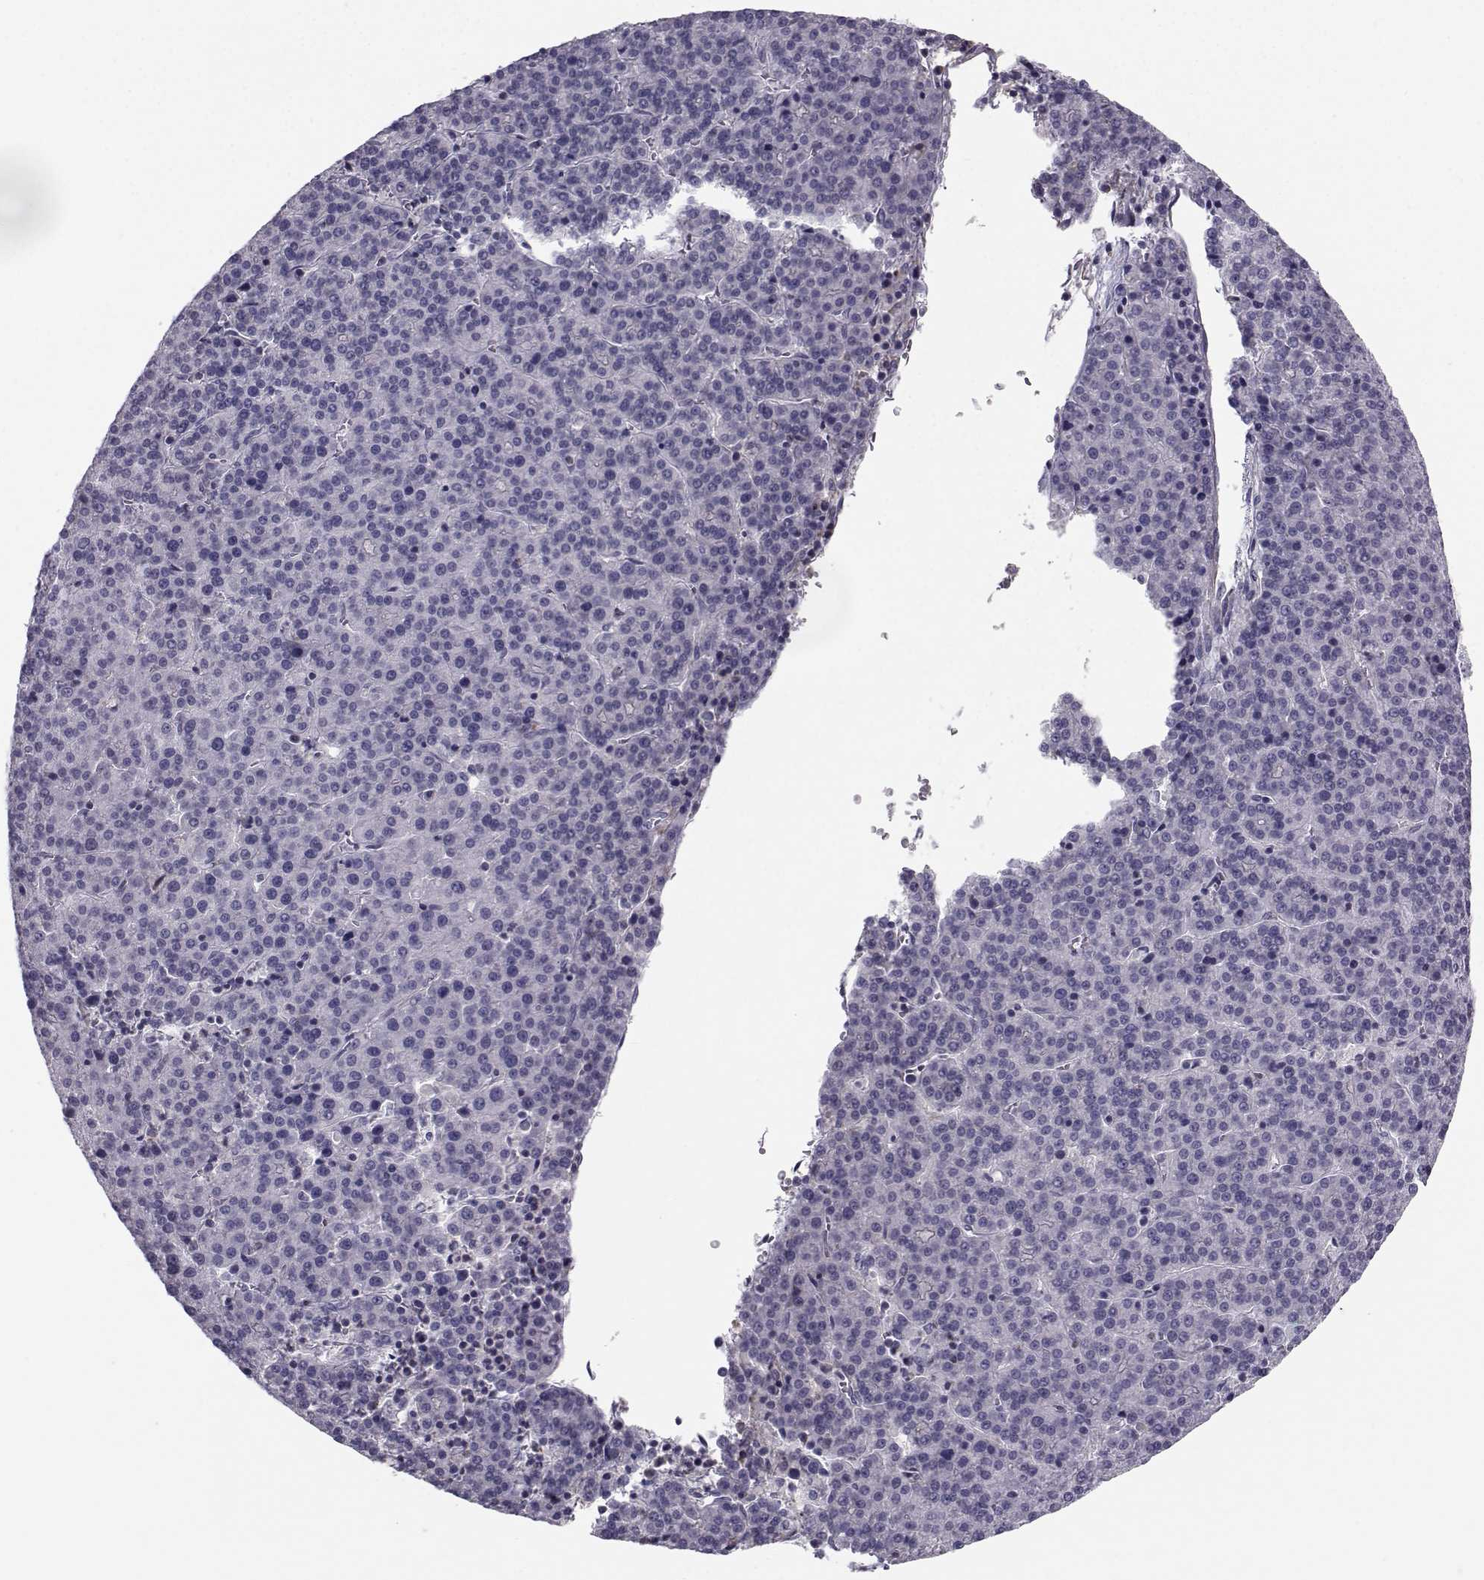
{"staining": {"intensity": "negative", "quantity": "none", "location": "none"}, "tissue": "liver cancer", "cell_type": "Tumor cells", "image_type": "cancer", "snomed": [{"axis": "morphology", "description": "Carcinoma, Hepatocellular, NOS"}, {"axis": "topography", "description": "Liver"}], "caption": "This photomicrograph is of liver cancer (hepatocellular carcinoma) stained with IHC to label a protein in brown with the nuclei are counter-stained blue. There is no staining in tumor cells.", "gene": "GARIN3", "patient": {"sex": "female", "age": 58}}